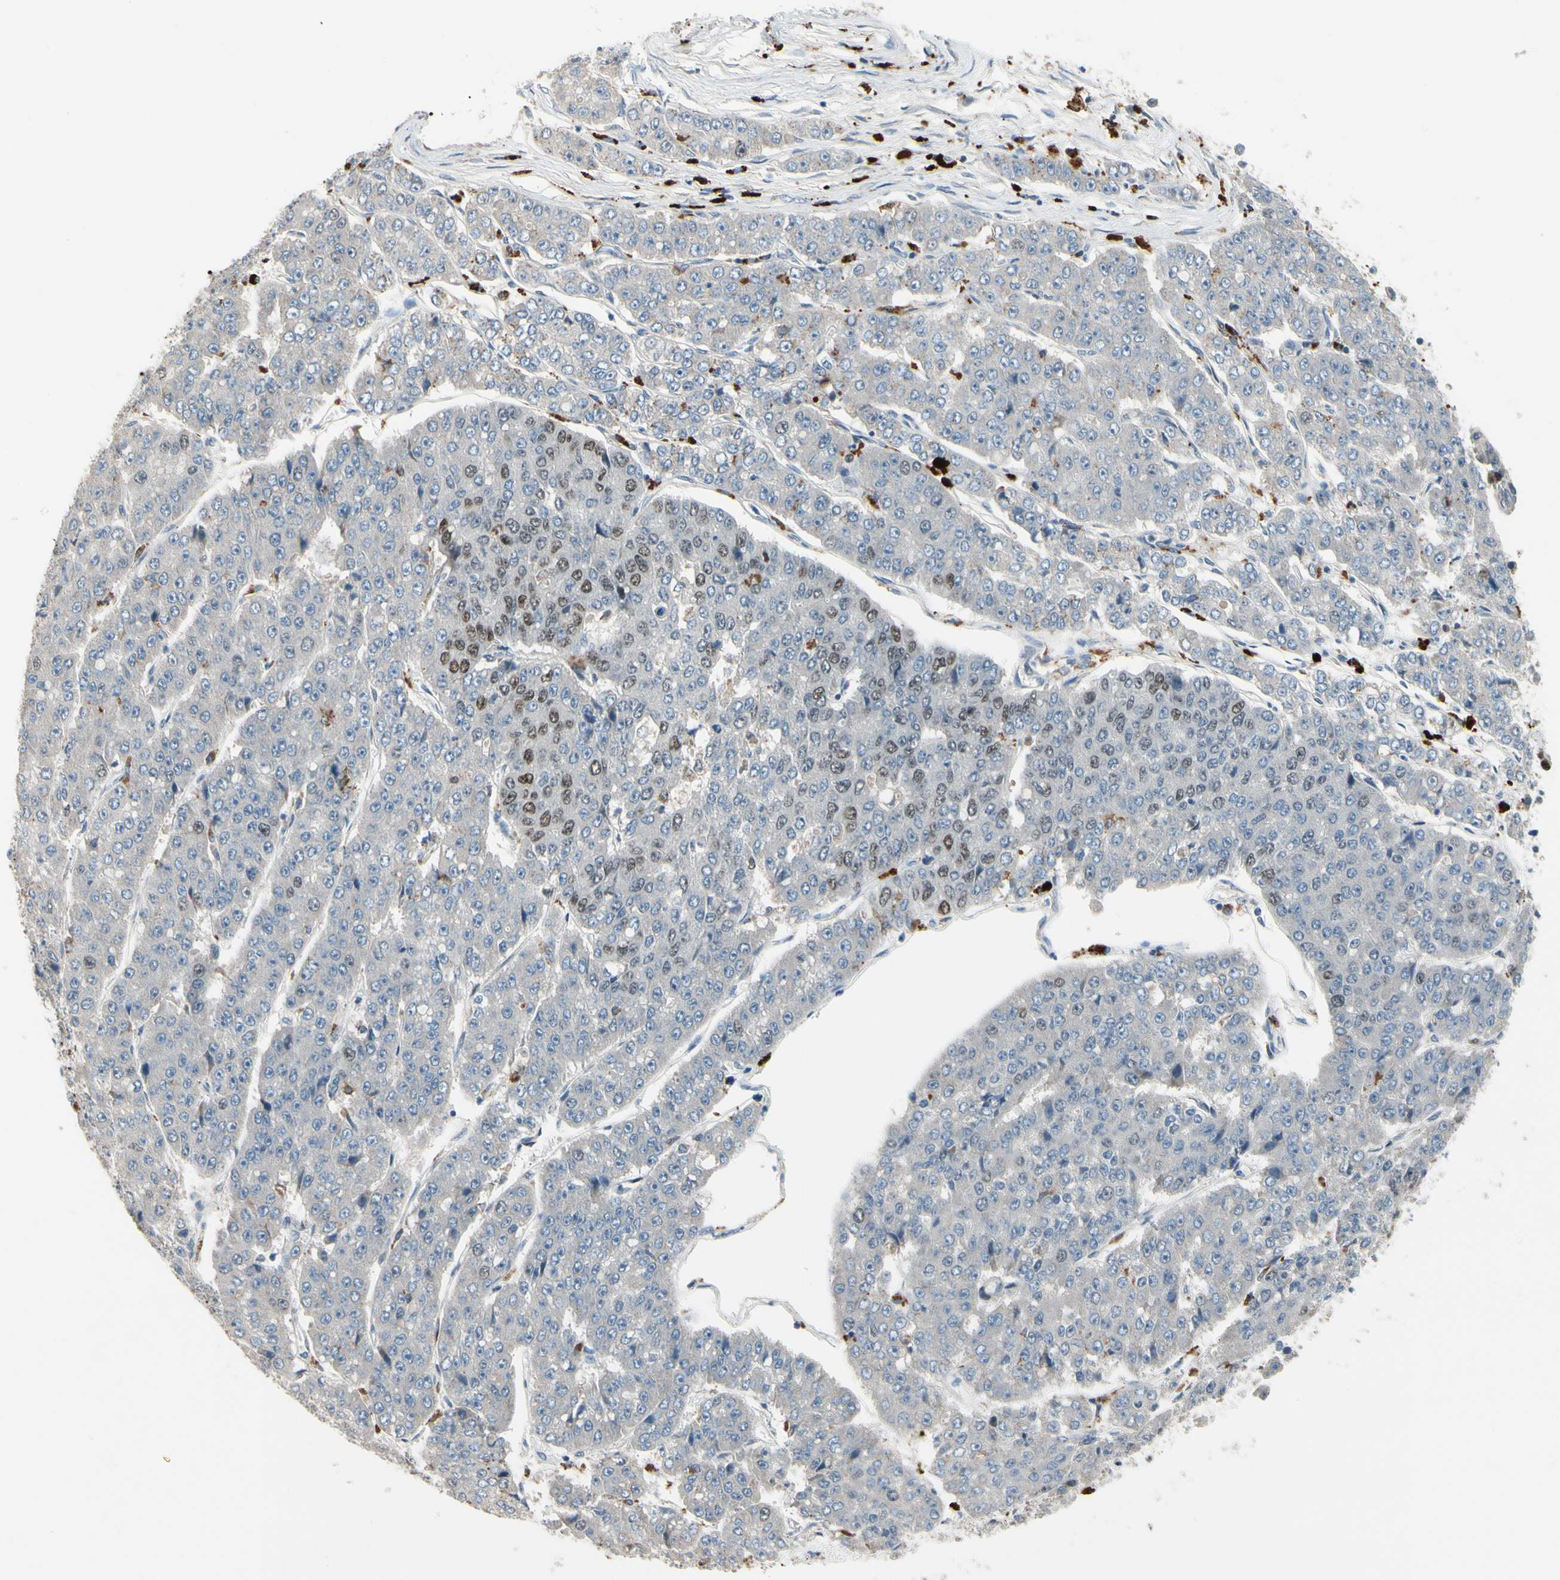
{"staining": {"intensity": "moderate", "quantity": "<25%", "location": "nuclear"}, "tissue": "pancreatic cancer", "cell_type": "Tumor cells", "image_type": "cancer", "snomed": [{"axis": "morphology", "description": "Adenocarcinoma, NOS"}, {"axis": "topography", "description": "Pancreas"}], "caption": "Moderate nuclear expression is present in about <25% of tumor cells in pancreatic cancer (adenocarcinoma). Ihc stains the protein in brown and the nuclei are stained blue.", "gene": "ZKSCAN4", "patient": {"sex": "male", "age": 50}}